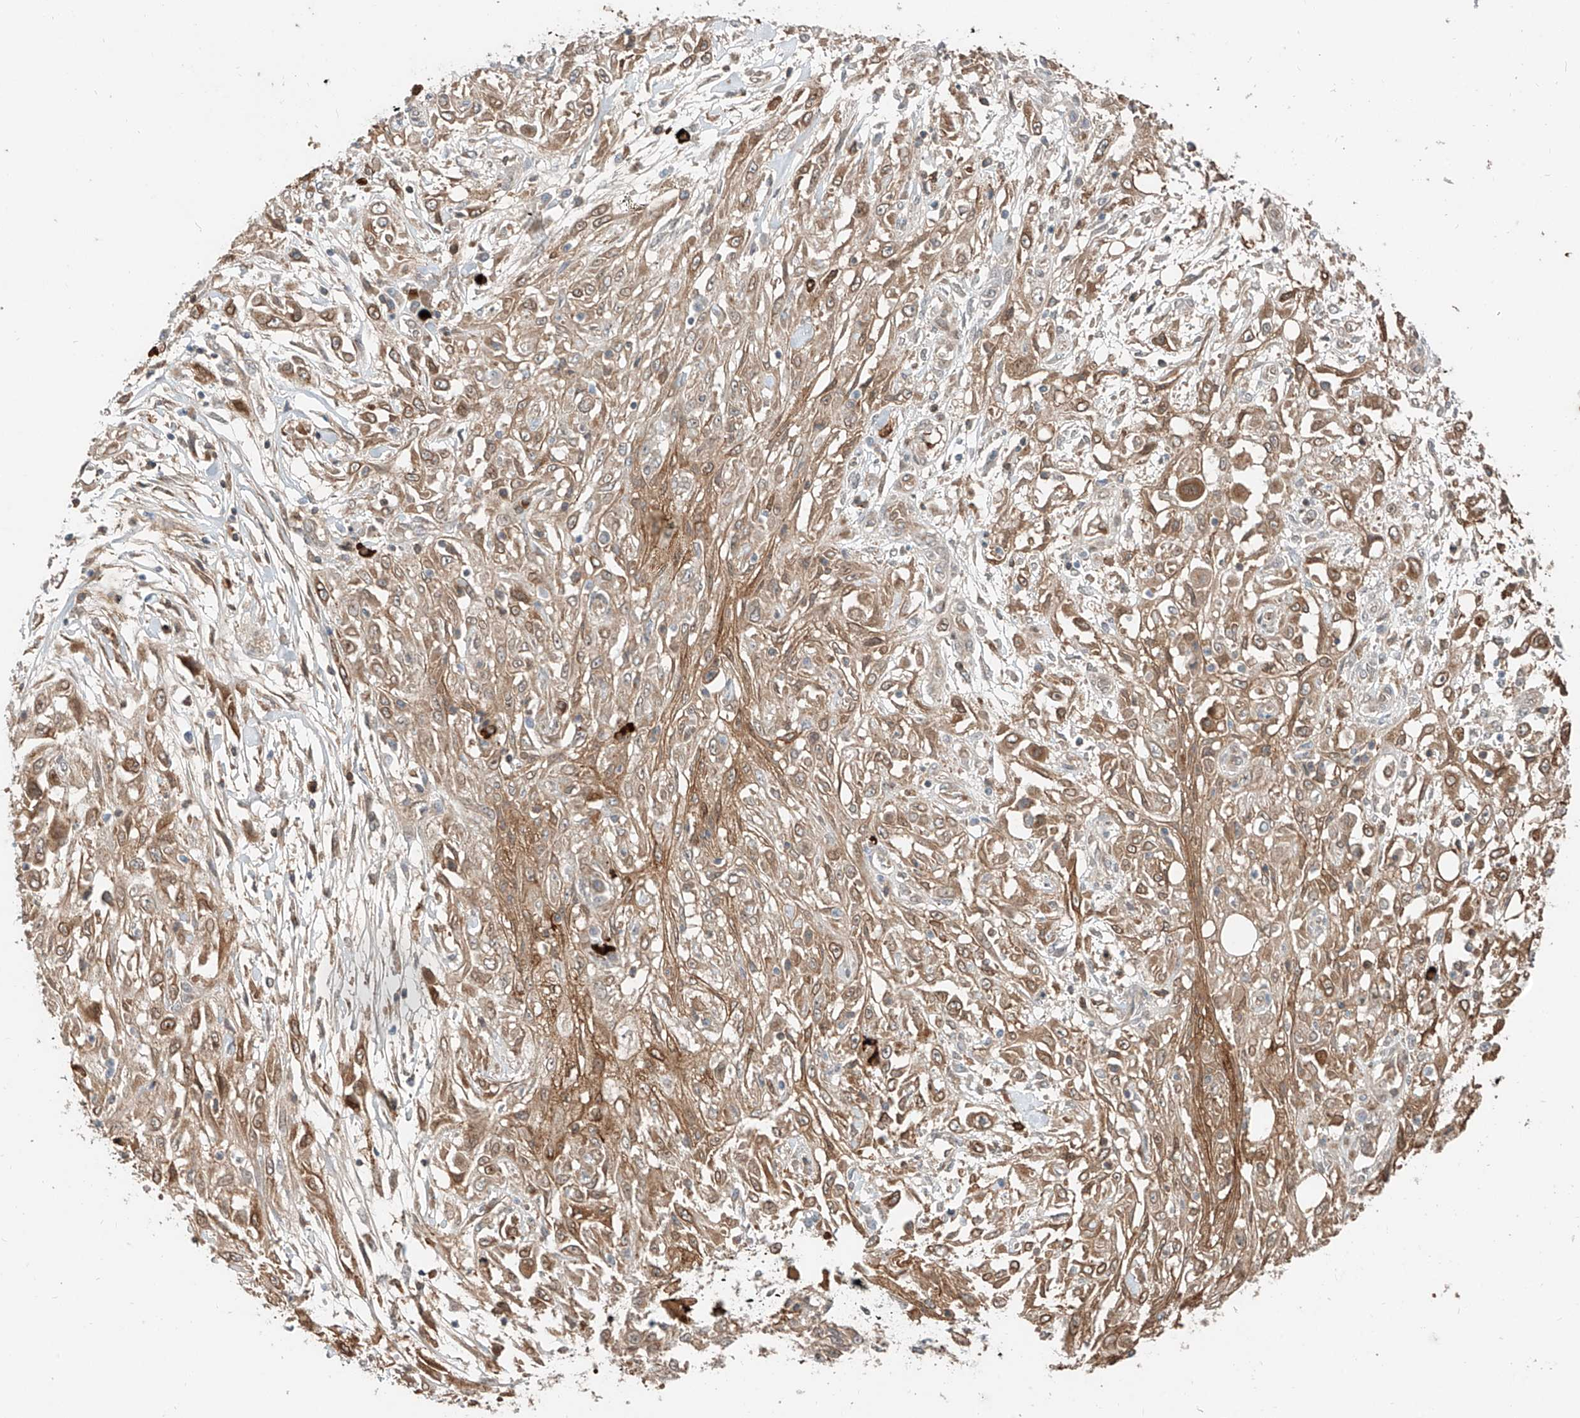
{"staining": {"intensity": "moderate", "quantity": "25%-75%", "location": "cytoplasmic/membranous,nuclear"}, "tissue": "skin cancer", "cell_type": "Tumor cells", "image_type": "cancer", "snomed": [{"axis": "morphology", "description": "Squamous cell carcinoma, NOS"}, {"axis": "morphology", "description": "Squamous cell carcinoma, metastatic, NOS"}, {"axis": "topography", "description": "Skin"}, {"axis": "topography", "description": "Lymph node"}], "caption": "Protein expression analysis of human metastatic squamous cell carcinoma (skin) reveals moderate cytoplasmic/membranous and nuclear staining in about 25%-75% of tumor cells.", "gene": "CEP162", "patient": {"sex": "male", "age": 75}}